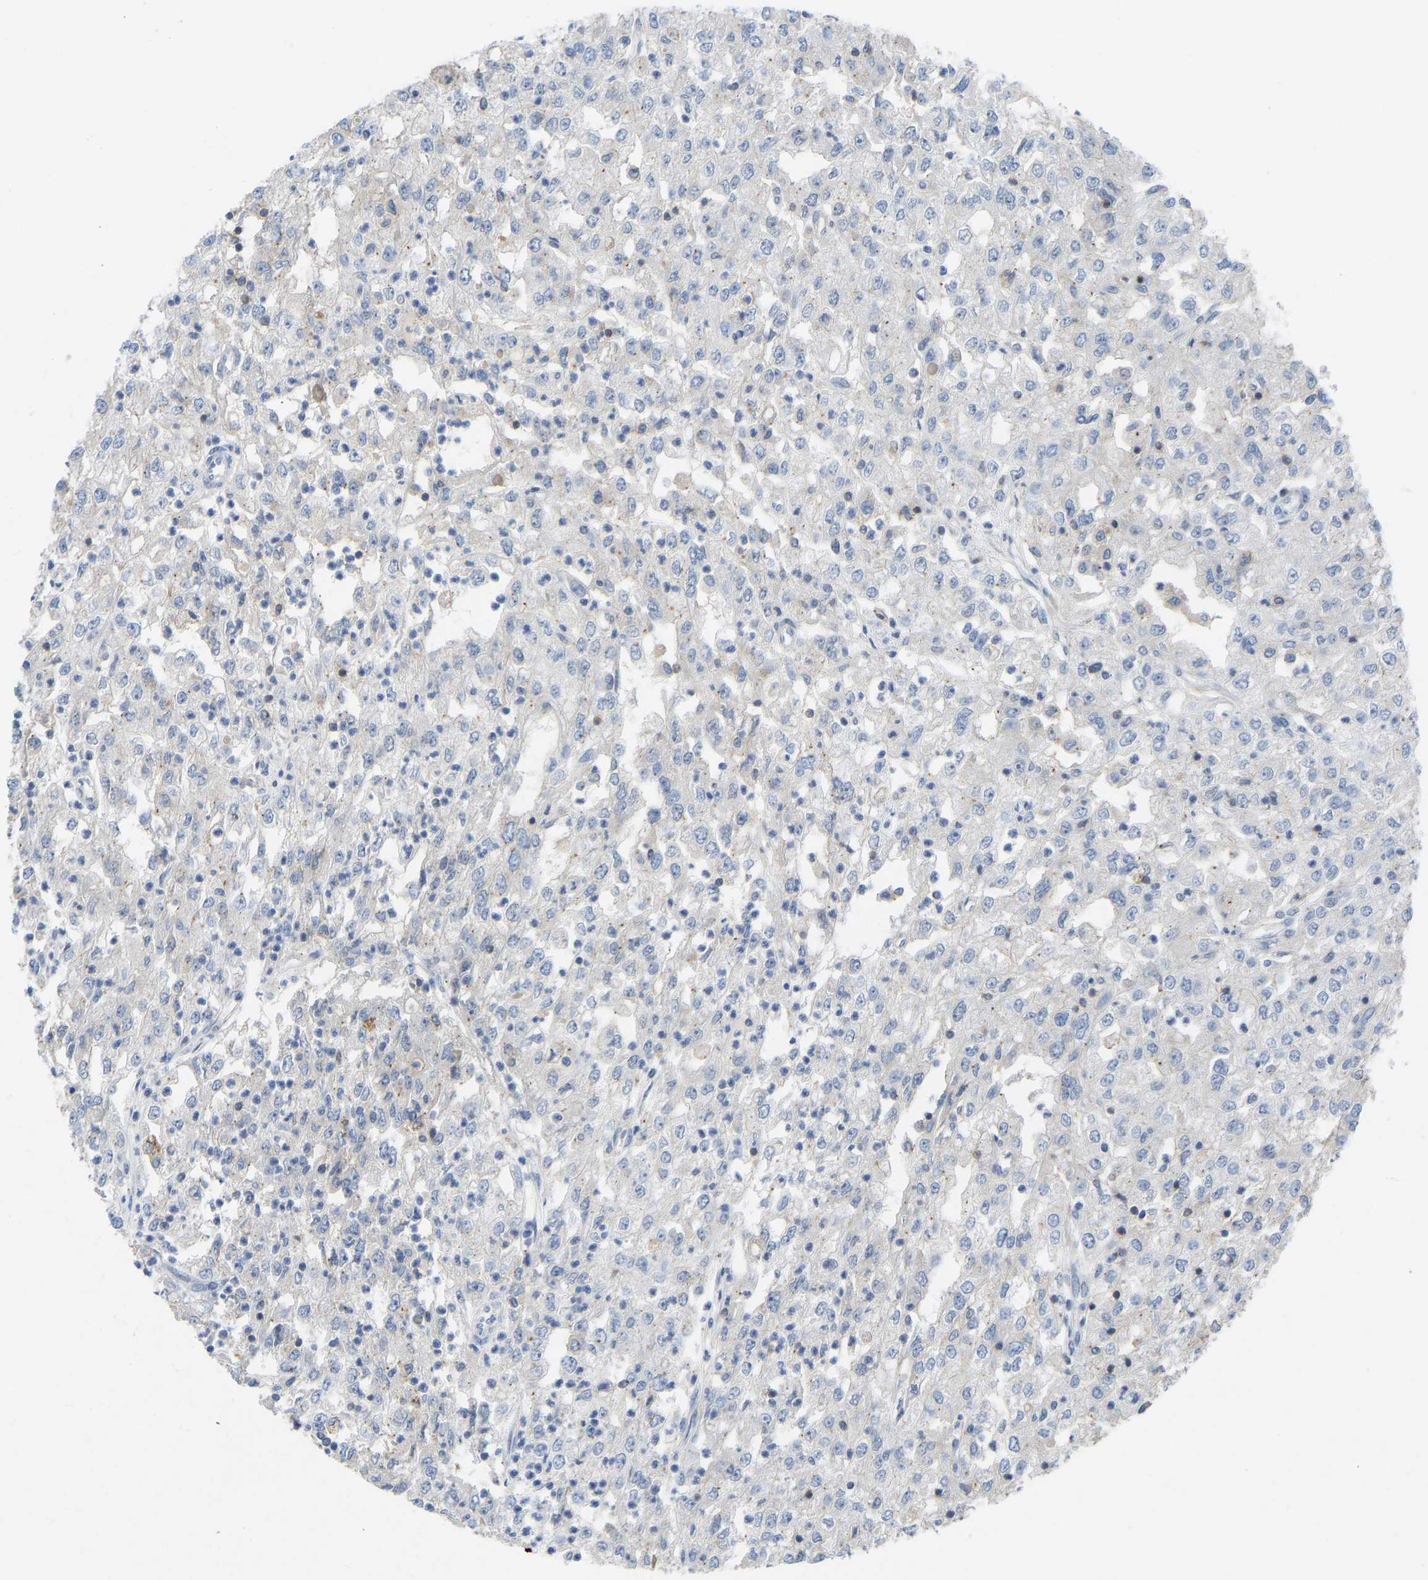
{"staining": {"intensity": "negative", "quantity": "none", "location": "none"}, "tissue": "renal cancer", "cell_type": "Tumor cells", "image_type": "cancer", "snomed": [{"axis": "morphology", "description": "Adenocarcinoma, NOS"}, {"axis": "topography", "description": "Kidney"}], "caption": "A histopathology image of adenocarcinoma (renal) stained for a protein displays no brown staining in tumor cells. The staining is performed using DAB (3,3'-diaminobenzidine) brown chromogen with nuclei counter-stained in using hematoxylin.", "gene": "NDRG3", "patient": {"sex": "female", "age": 54}}